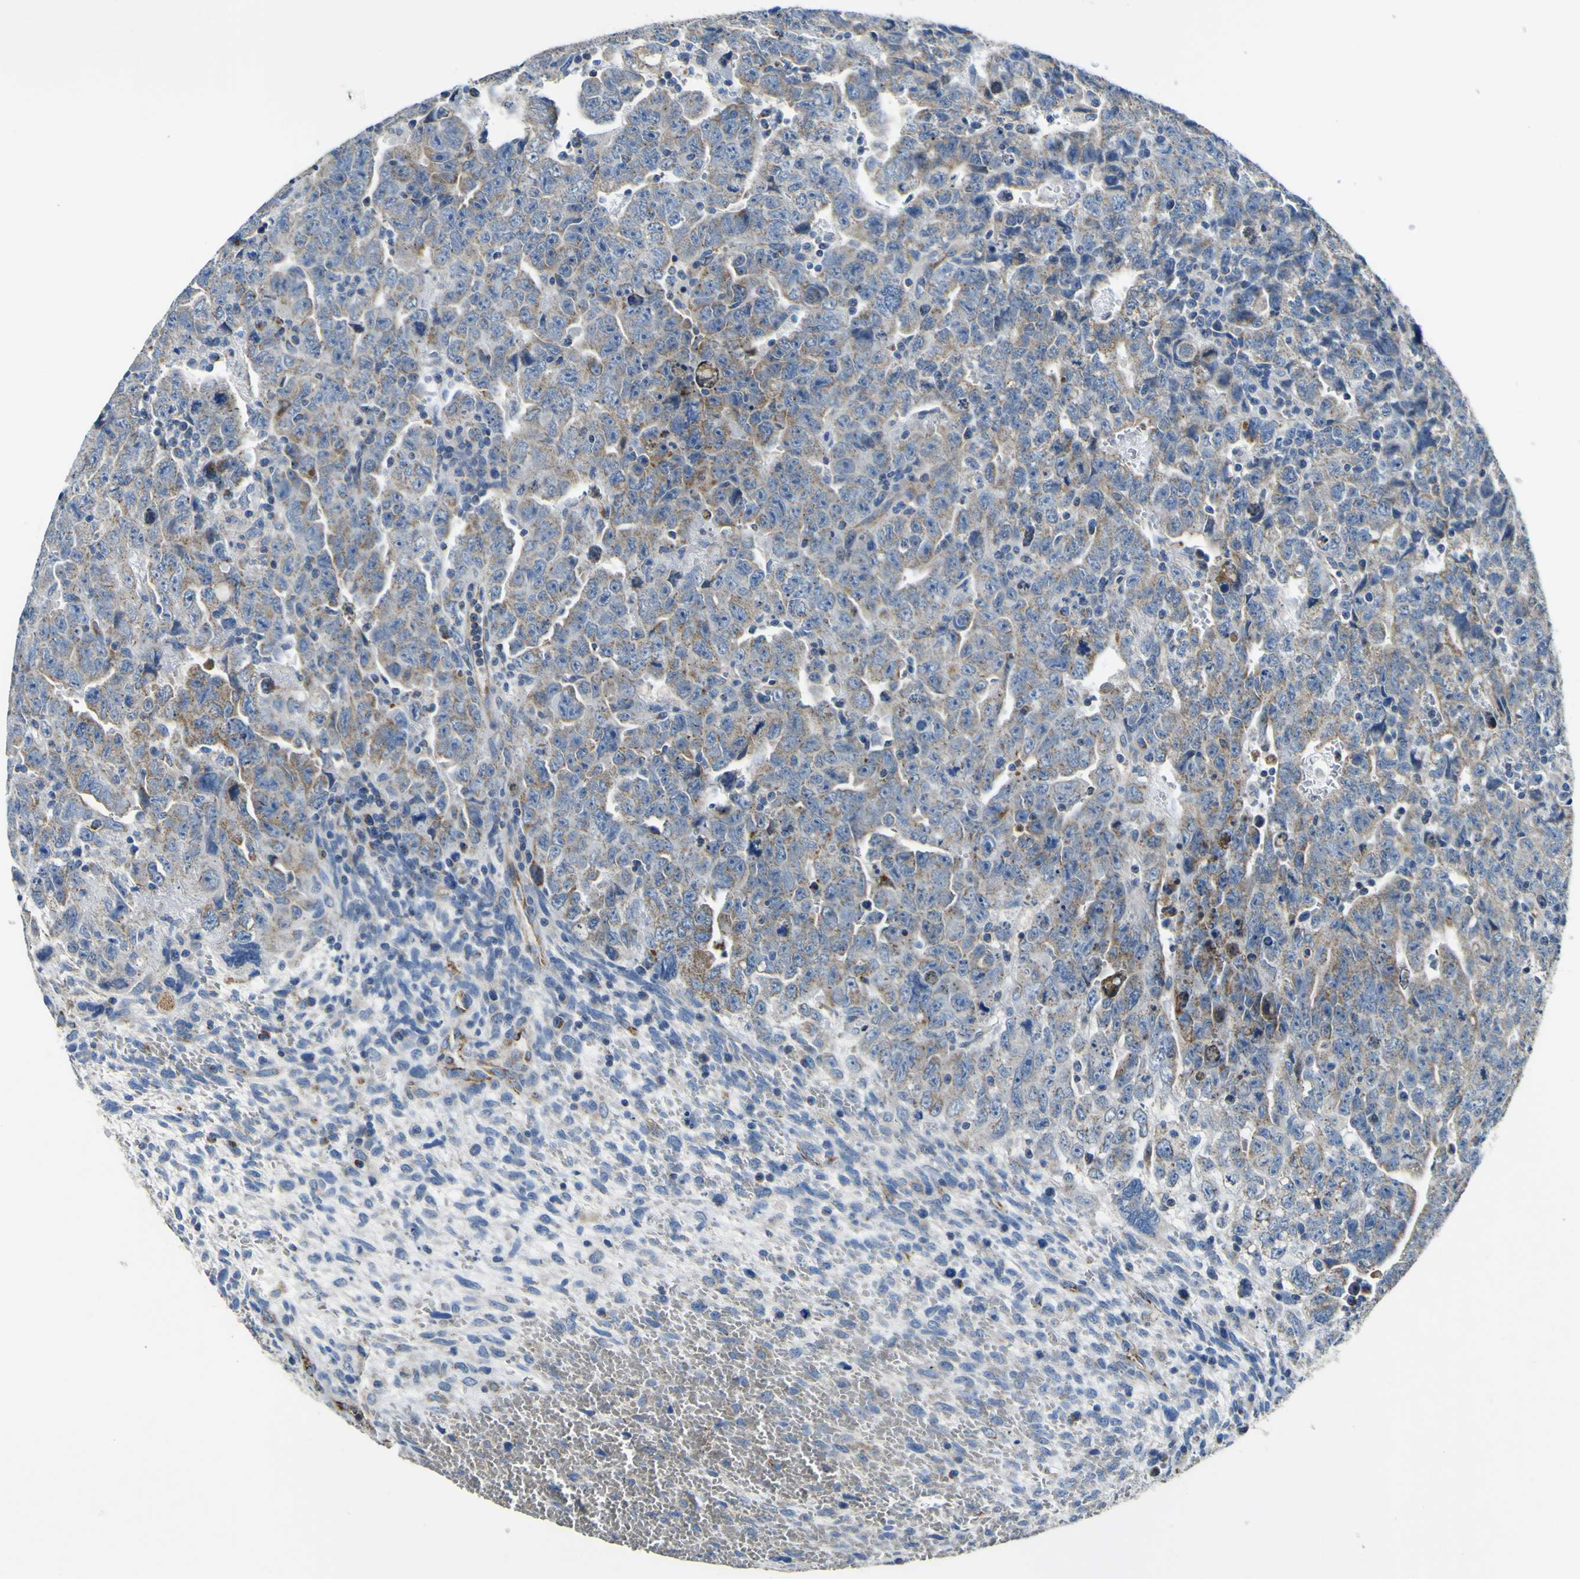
{"staining": {"intensity": "weak", "quantity": "25%-75%", "location": "cytoplasmic/membranous"}, "tissue": "testis cancer", "cell_type": "Tumor cells", "image_type": "cancer", "snomed": [{"axis": "morphology", "description": "Carcinoma, Embryonal, NOS"}, {"axis": "topography", "description": "Testis"}], "caption": "About 25%-75% of tumor cells in human testis cancer (embryonal carcinoma) display weak cytoplasmic/membranous protein positivity as visualized by brown immunohistochemical staining.", "gene": "ALDH18A1", "patient": {"sex": "male", "age": 28}}